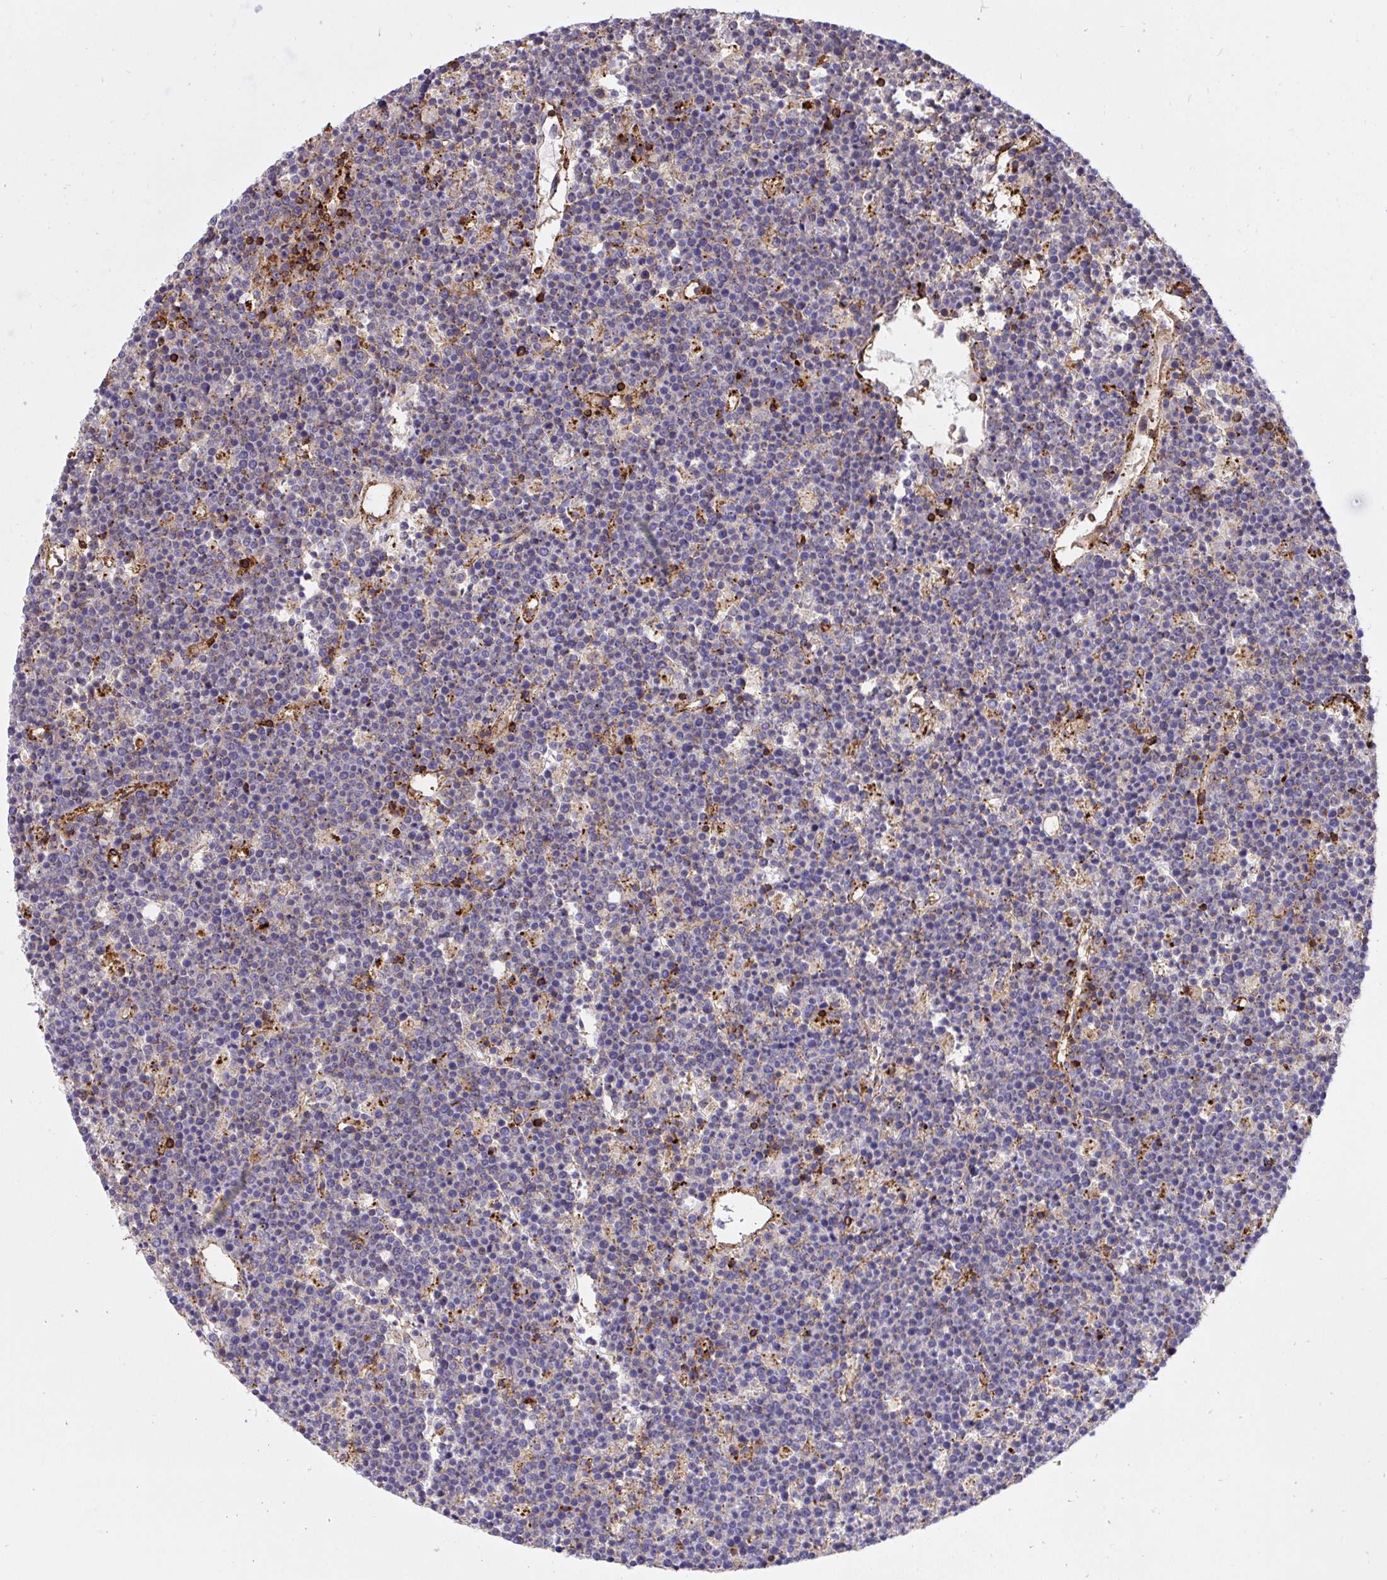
{"staining": {"intensity": "negative", "quantity": "none", "location": "none"}, "tissue": "lymphoma", "cell_type": "Tumor cells", "image_type": "cancer", "snomed": [{"axis": "morphology", "description": "Malignant lymphoma, non-Hodgkin's type, High grade"}, {"axis": "topography", "description": "Ovary"}], "caption": "DAB immunohistochemical staining of high-grade malignant lymphoma, non-Hodgkin's type demonstrates no significant expression in tumor cells.", "gene": "ERI1", "patient": {"sex": "female", "age": 56}}